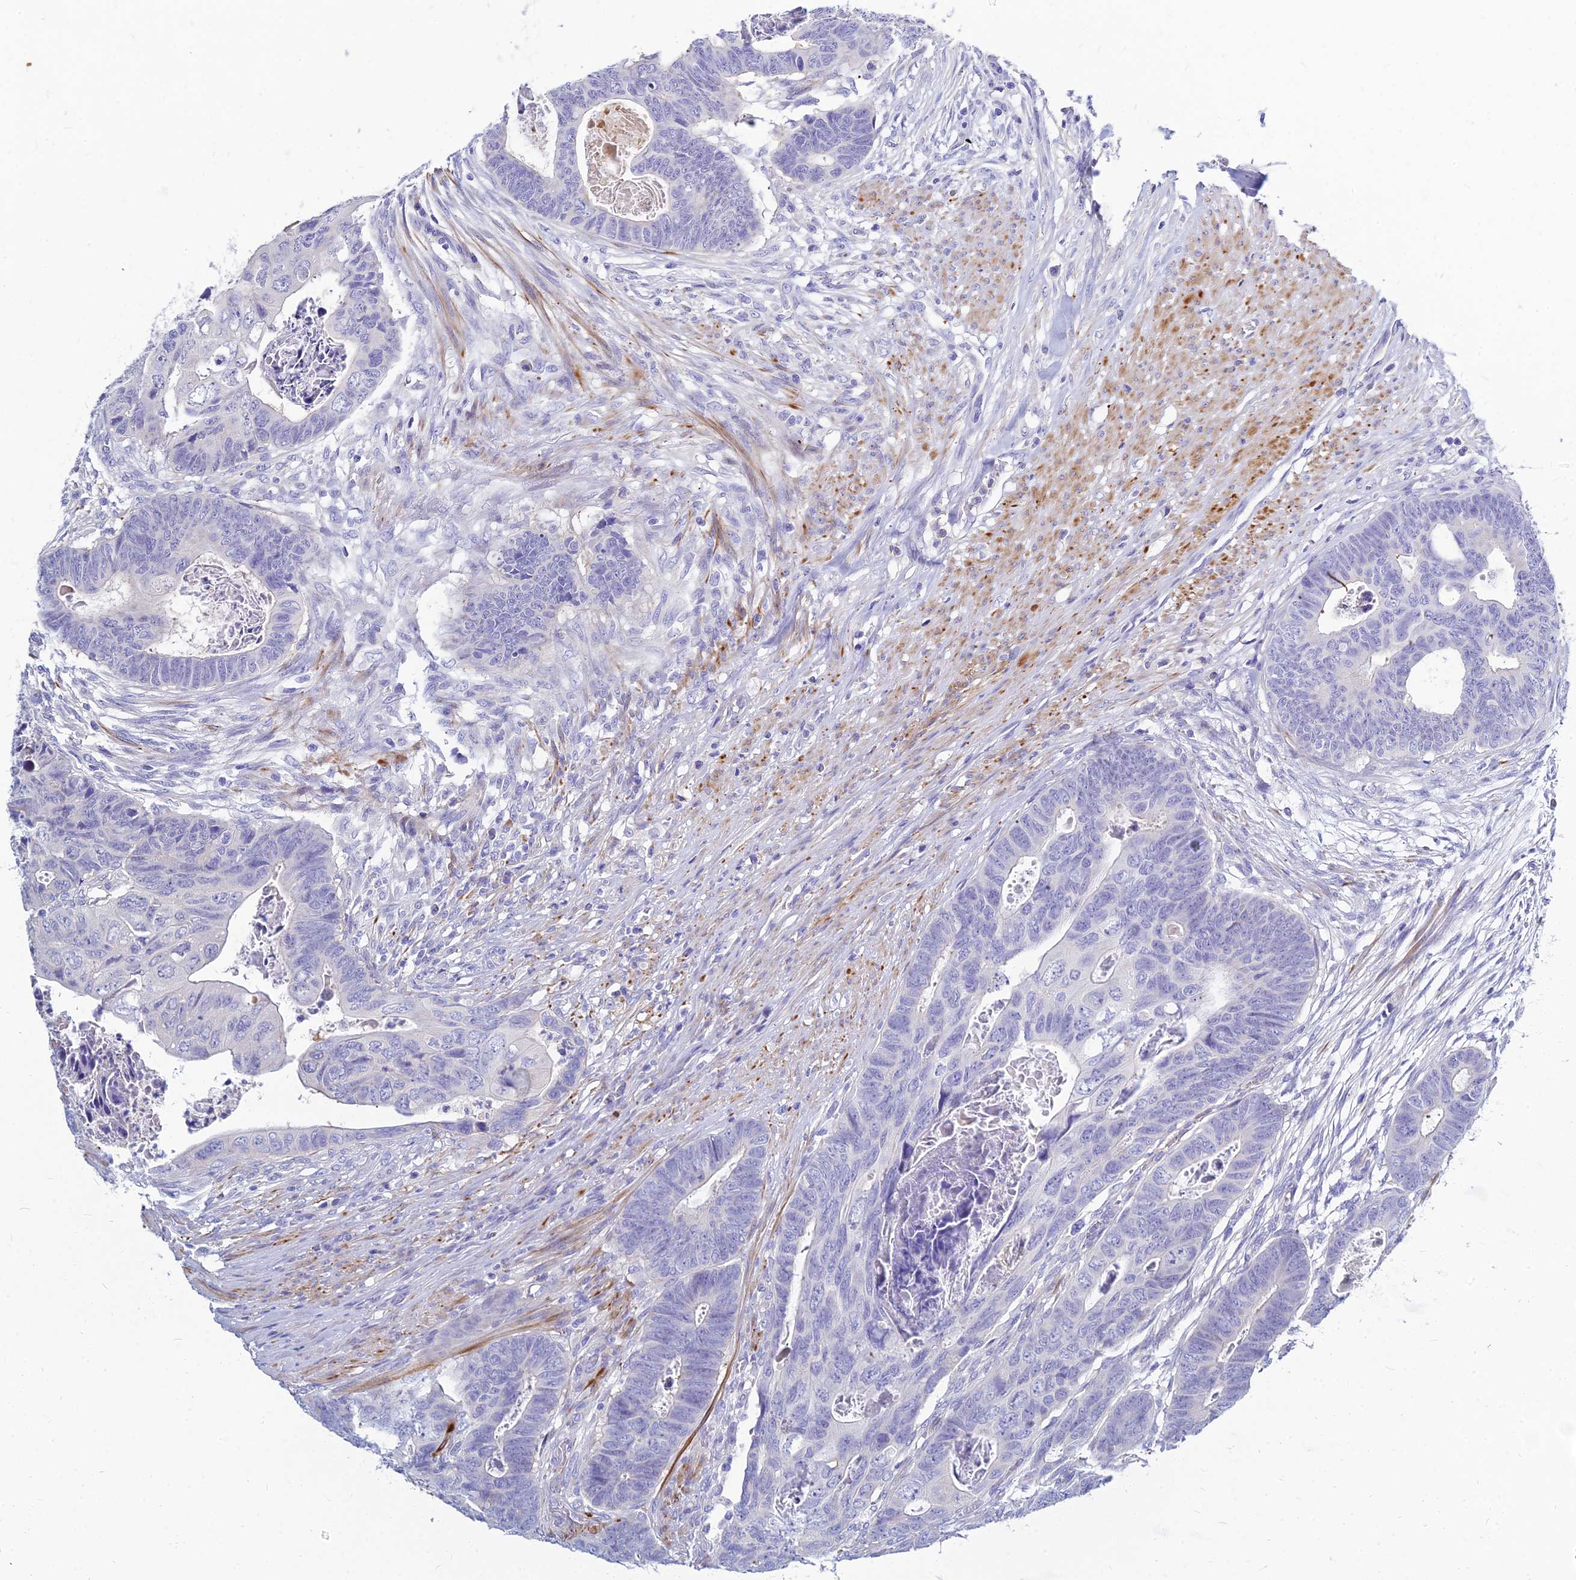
{"staining": {"intensity": "negative", "quantity": "none", "location": "none"}, "tissue": "colorectal cancer", "cell_type": "Tumor cells", "image_type": "cancer", "snomed": [{"axis": "morphology", "description": "Adenocarcinoma, NOS"}, {"axis": "topography", "description": "Rectum"}], "caption": "High magnification brightfield microscopy of colorectal adenocarcinoma stained with DAB (3,3'-diaminobenzidine) (brown) and counterstained with hematoxylin (blue): tumor cells show no significant expression. (DAB IHC visualized using brightfield microscopy, high magnification).", "gene": "ZNF552", "patient": {"sex": "female", "age": 78}}